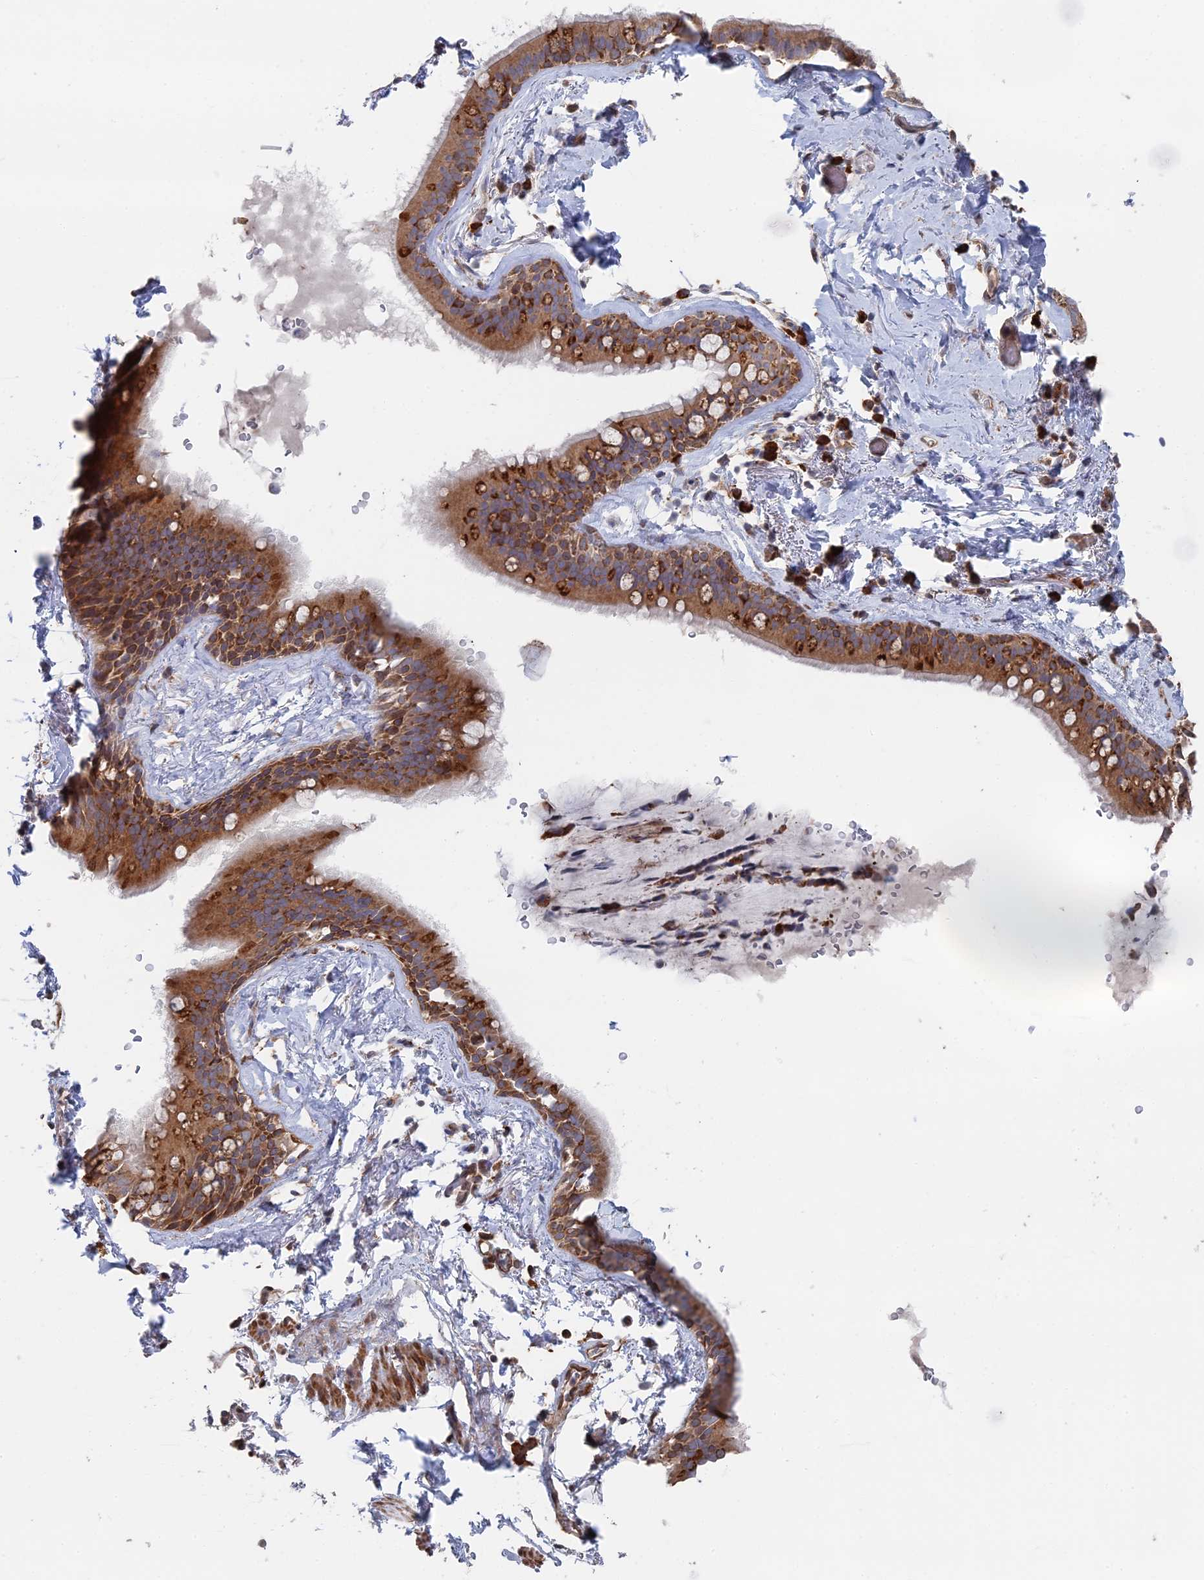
{"staining": {"intensity": "moderate", "quantity": ">75%", "location": "cytoplasmic/membranous"}, "tissue": "adipose tissue", "cell_type": "Adipocytes", "image_type": "normal", "snomed": [{"axis": "morphology", "description": "Normal tissue, NOS"}, {"axis": "topography", "description": "Lymph node"}, {"axis": "topography", "description": "Bronchus"}], "caption": "Approximately >75% of adipocytes in unremarkable adipose tissue reveal moderate cytoplasmic/membranous protein staining as visualized by brown immunohistochemical staining.", "gene": "BPIFB6", "patient": {"sex": "male", "age": 63}}